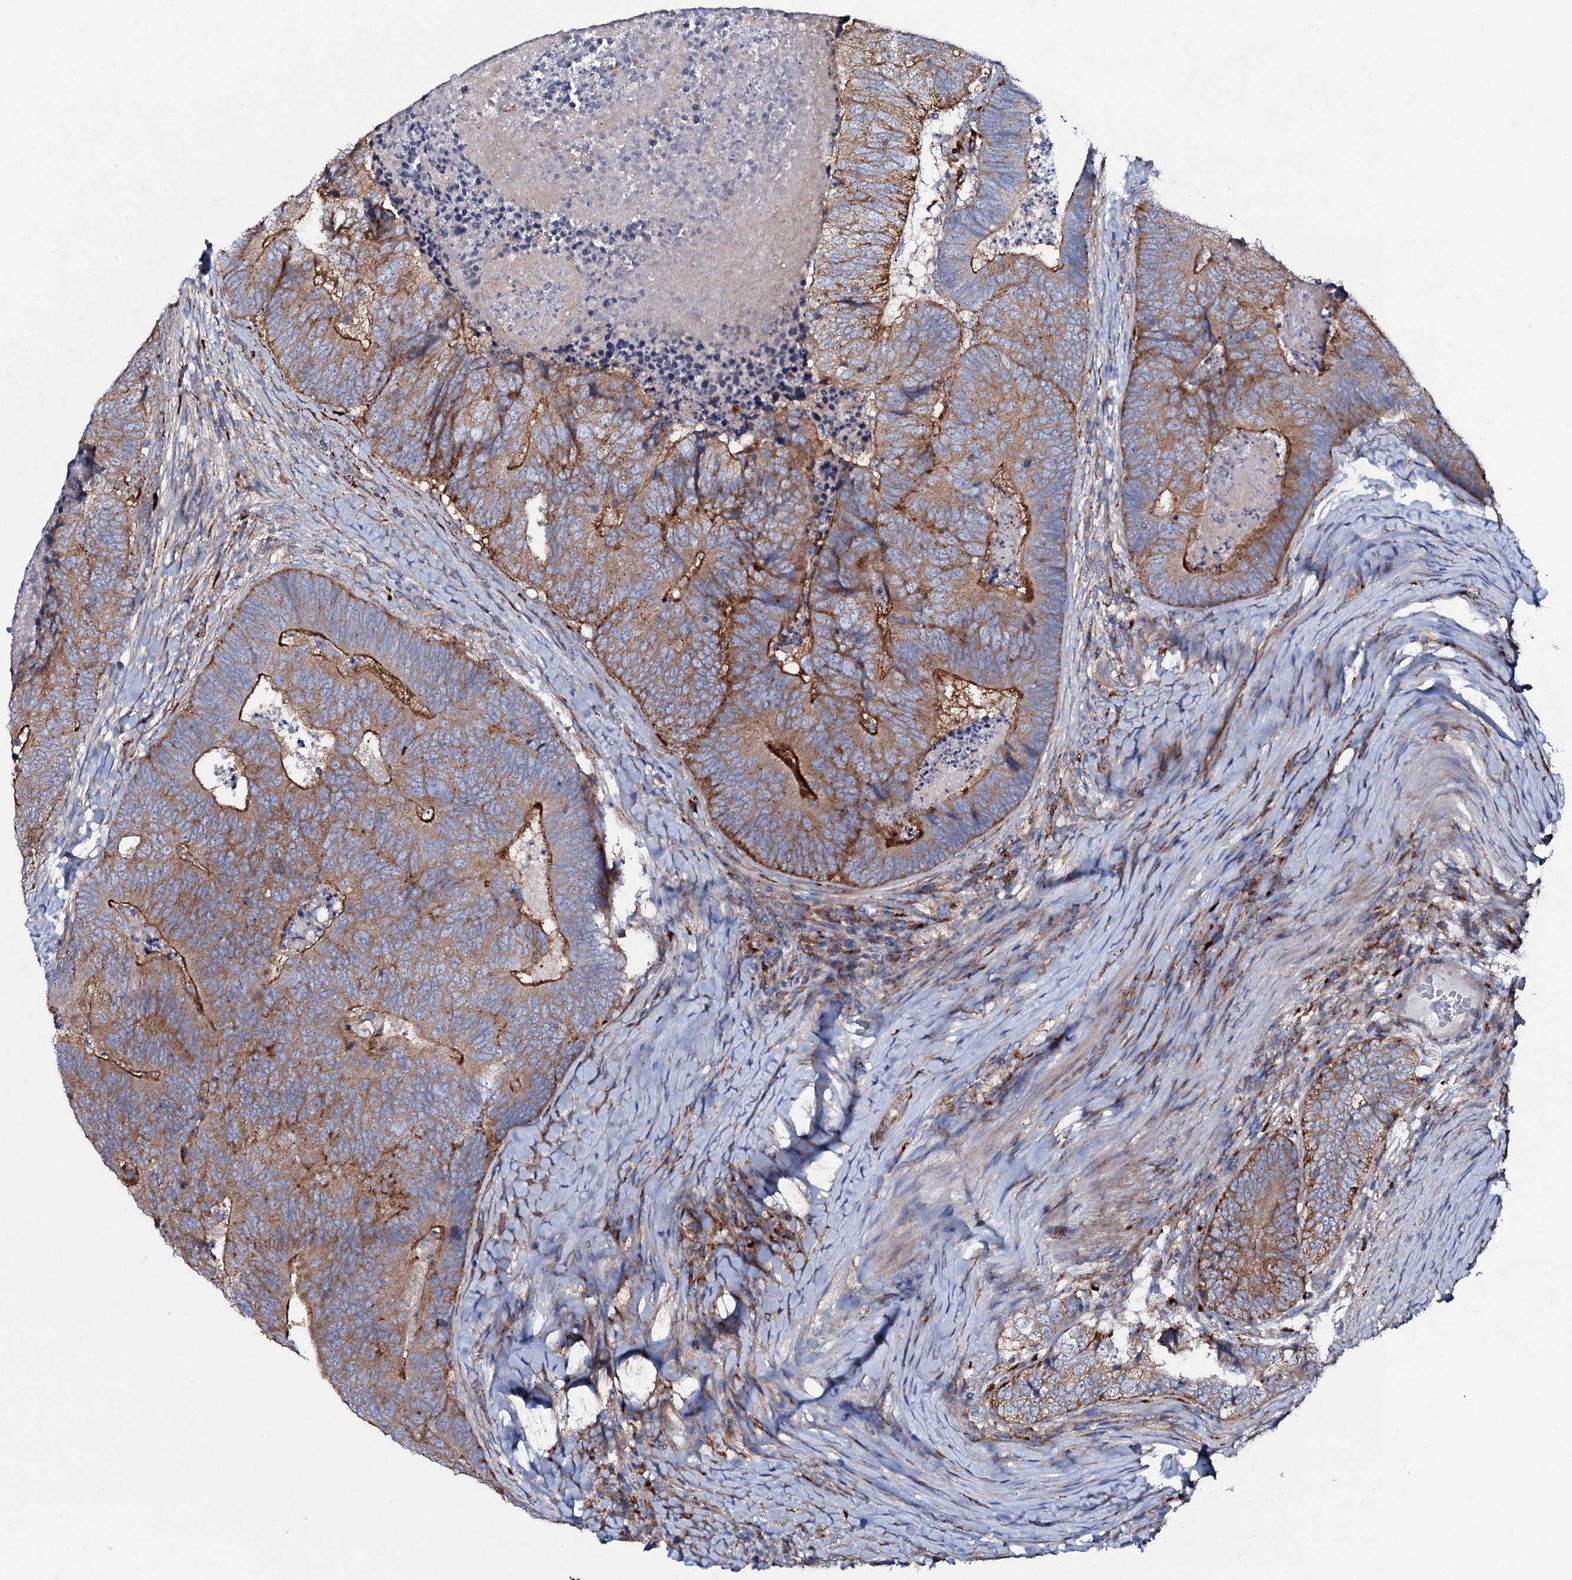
{"staining": {"intensity": "moderate", "quantity": ">75%", "location": "cytoplasmic/membranous"}, "tissue": "colorectal cancer", "cell_type": "Tumor cells", "image_type": "cancer", "snomed": [{"axis": "morphology", "description": "Adenocarcinoma, NOS"}, {"axis": "topography", "description": "Colon"}], "caption": "Protein analysis of adenocarcinoma (colorectal) tissue demonstrates moderate cytoplasmic/membranous positivity in approximately >75% of tumor cells. The staining was performed using DAB, with brown indicating positive protein expression. Nuclei are stained blue with hematoxylin.", "gene": "P2RX4", "patient": {"sex": "female", "age": 67}}